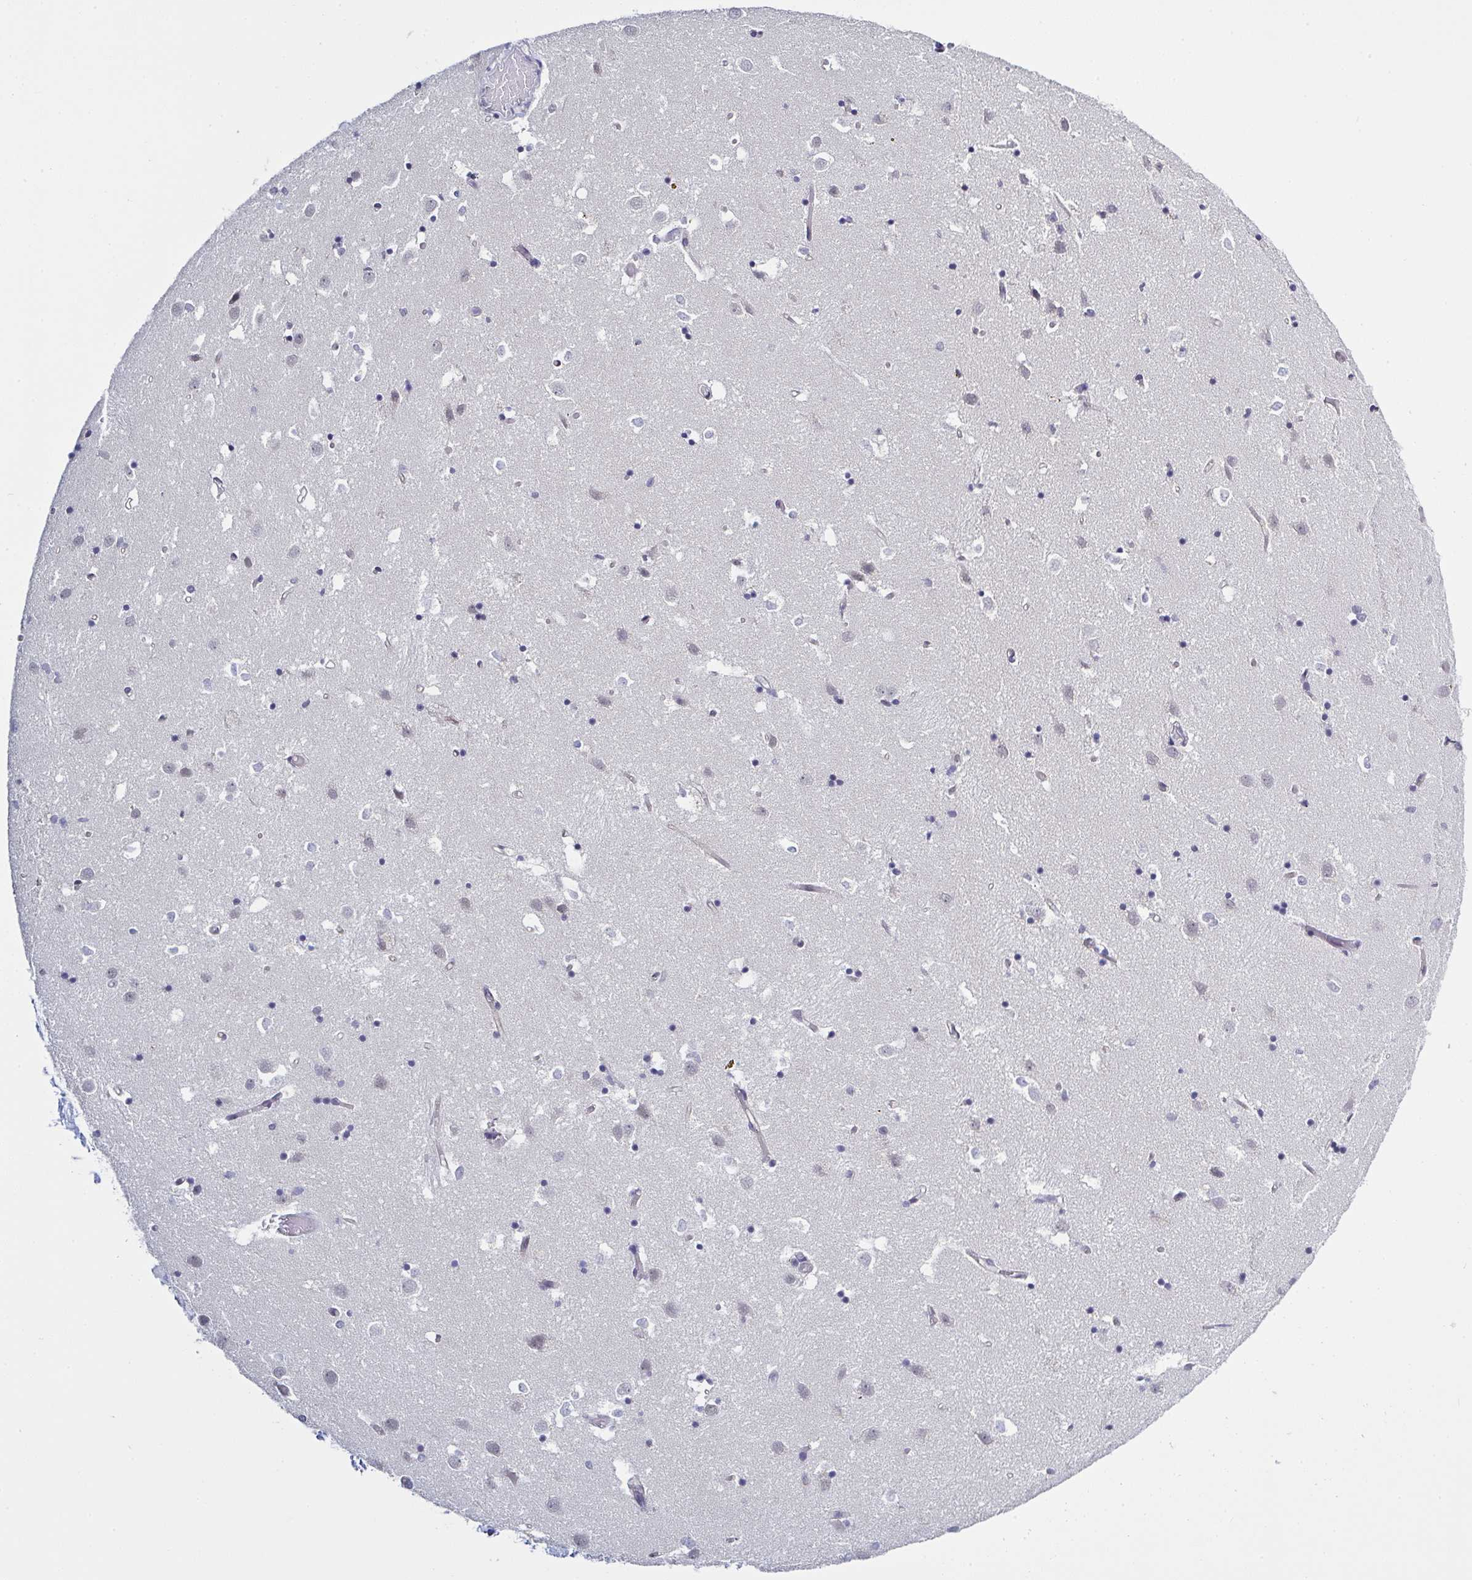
{"staining": {"intensity": "negative", "quantity": "none", "location": "none"}, "tissue": "caudate", "cell_type": "Glial cells", "image_type": "normal", "snomed": [{"axis": "morphology", "description": "Normal tissue, NOS"}, {"axis": "topography", "description": "Lateral ventricle wall"}], "caption": "Protein analysis of normal caudate exhibits no significant positivity in glial cells.", "gene": "KDM4D", "patient": {"sex": "male", "age": 70}}